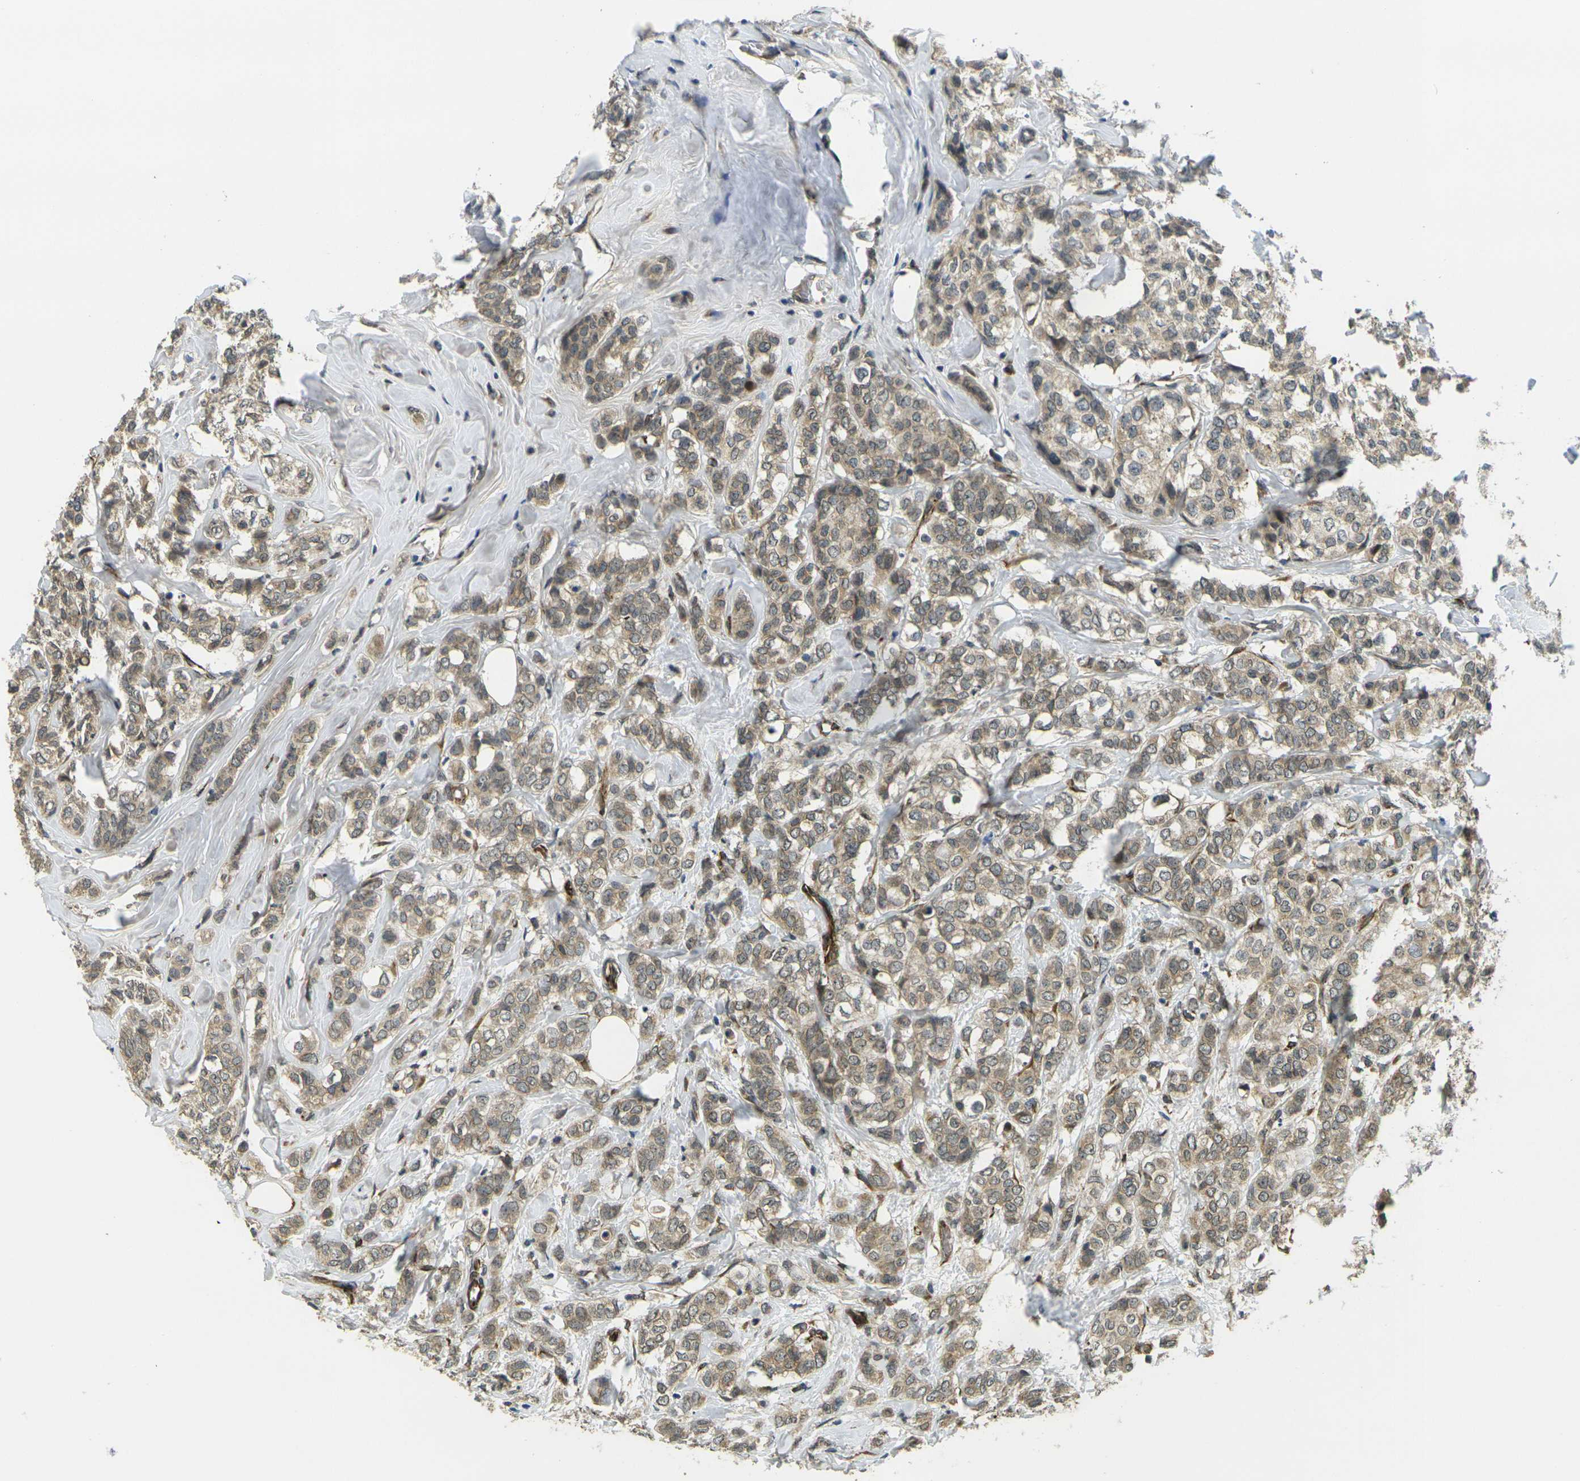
{"staining": {"intensity": "weak", "quantity": ">75%", "location": "cytoplasmic/membranous"}, "tissue": "breast cancer", "cell_type": "Tumor cells", "image_type": "cancer", "snomed": [{"axis": "morphology", "description": "Lobular carcinoma"}, {"axis": "topography", "description": "Breast"}], "caption": "Breast cancer (lobular carcinoma) tissue shows weak cytoplasmic/membranous staining in approximately >75% of tumor cells, visualized by immunohistochemistry.", "gene": "FUT11", "patient": {"sex": "female", "age": 60}}